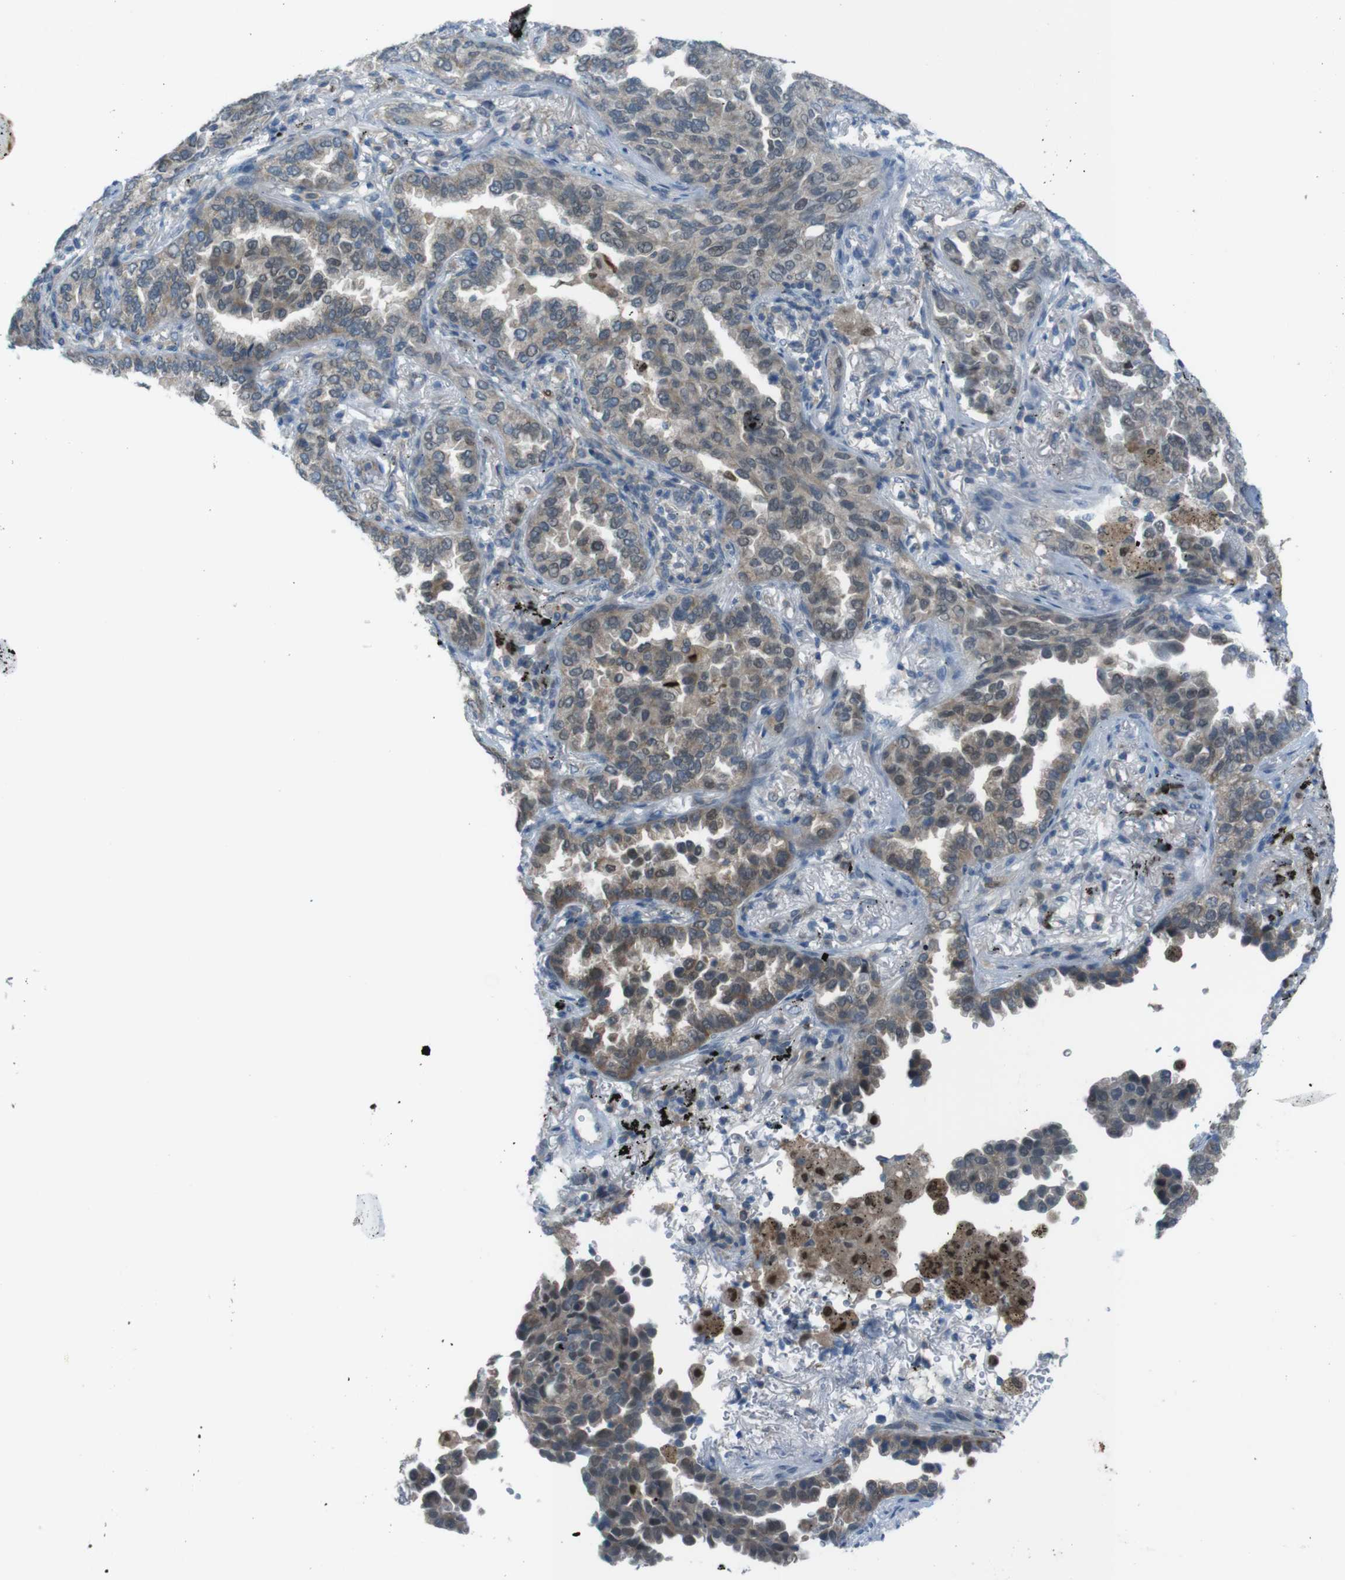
{"staining": {"intensity": "moderate", "quantity": "<25%", "location": "cytoplasmic/membranous"}, "tissue": "lung cancer", "cell_type": "Tumor cells", "image_type": "cancer", "snomed": [{"axis": "morphology", "description": "Normal tissue, NOS"}, {"axis": "morphology", "description": "Adenocarcinoma, NOS"}, {"axis": "topography", "description": "Lung"}], "caption": "IHC micrograph of neoplastic tissue: human adenocarcinoma (lung) stained using immunohistochemistry exhibits low levels of moderate protein expression localized specifically in the cytoplasmic/membranous of tumor cells, appearing as a cytoplasmic/membranous brown color.", "gene": "ZDHHC20", "patient": {"sex": "male", "age": 59}}